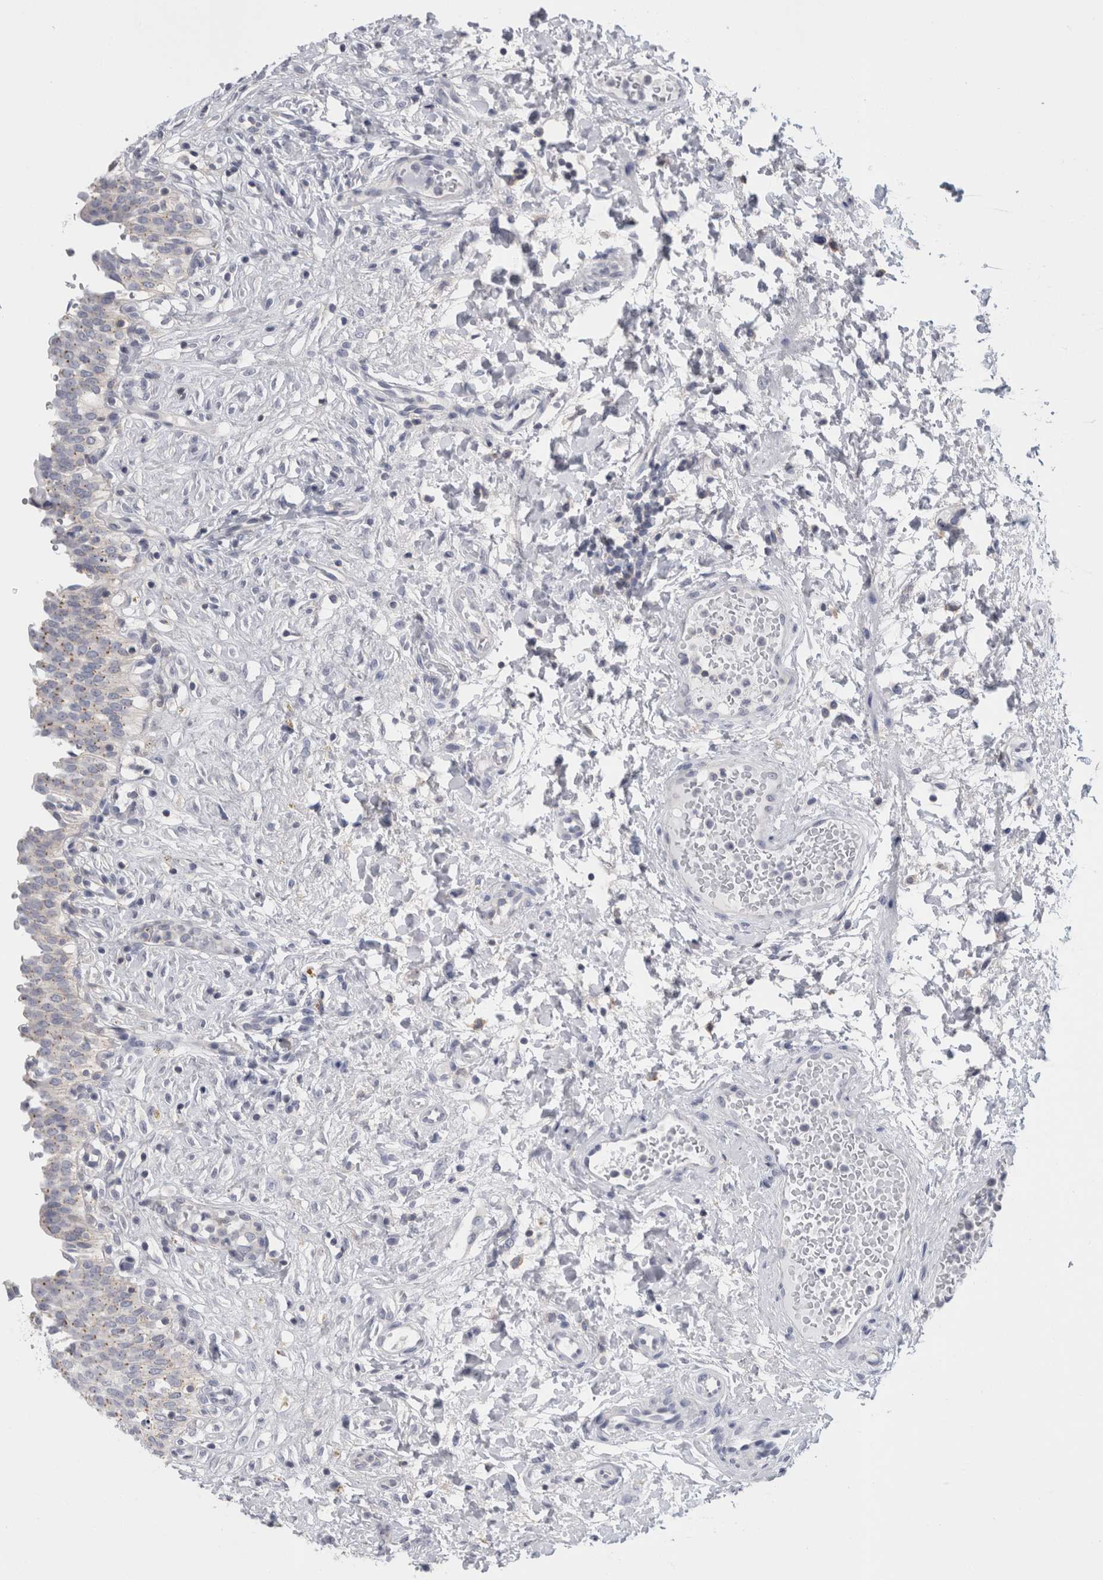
{"staining": {"intensity": "weak", "quantity": "<25%", "location": "cytoplasmic/membranous"}, "tissue": "urinary bladder", "cell_type": "Urothelial cells", "image_type": "normal", "snomed": [{"axis": "morphology", "description": "Urothelial carcinoma, High grade"}, {"axis": "topography", "description": "Urinary bladder"}], "caption": "Histopathology image shows no significant protein staining in urothelial cells of benign urinary bladder.", "gene": "ANKFY1", "patient": {"sex": "male", "age": 46}}